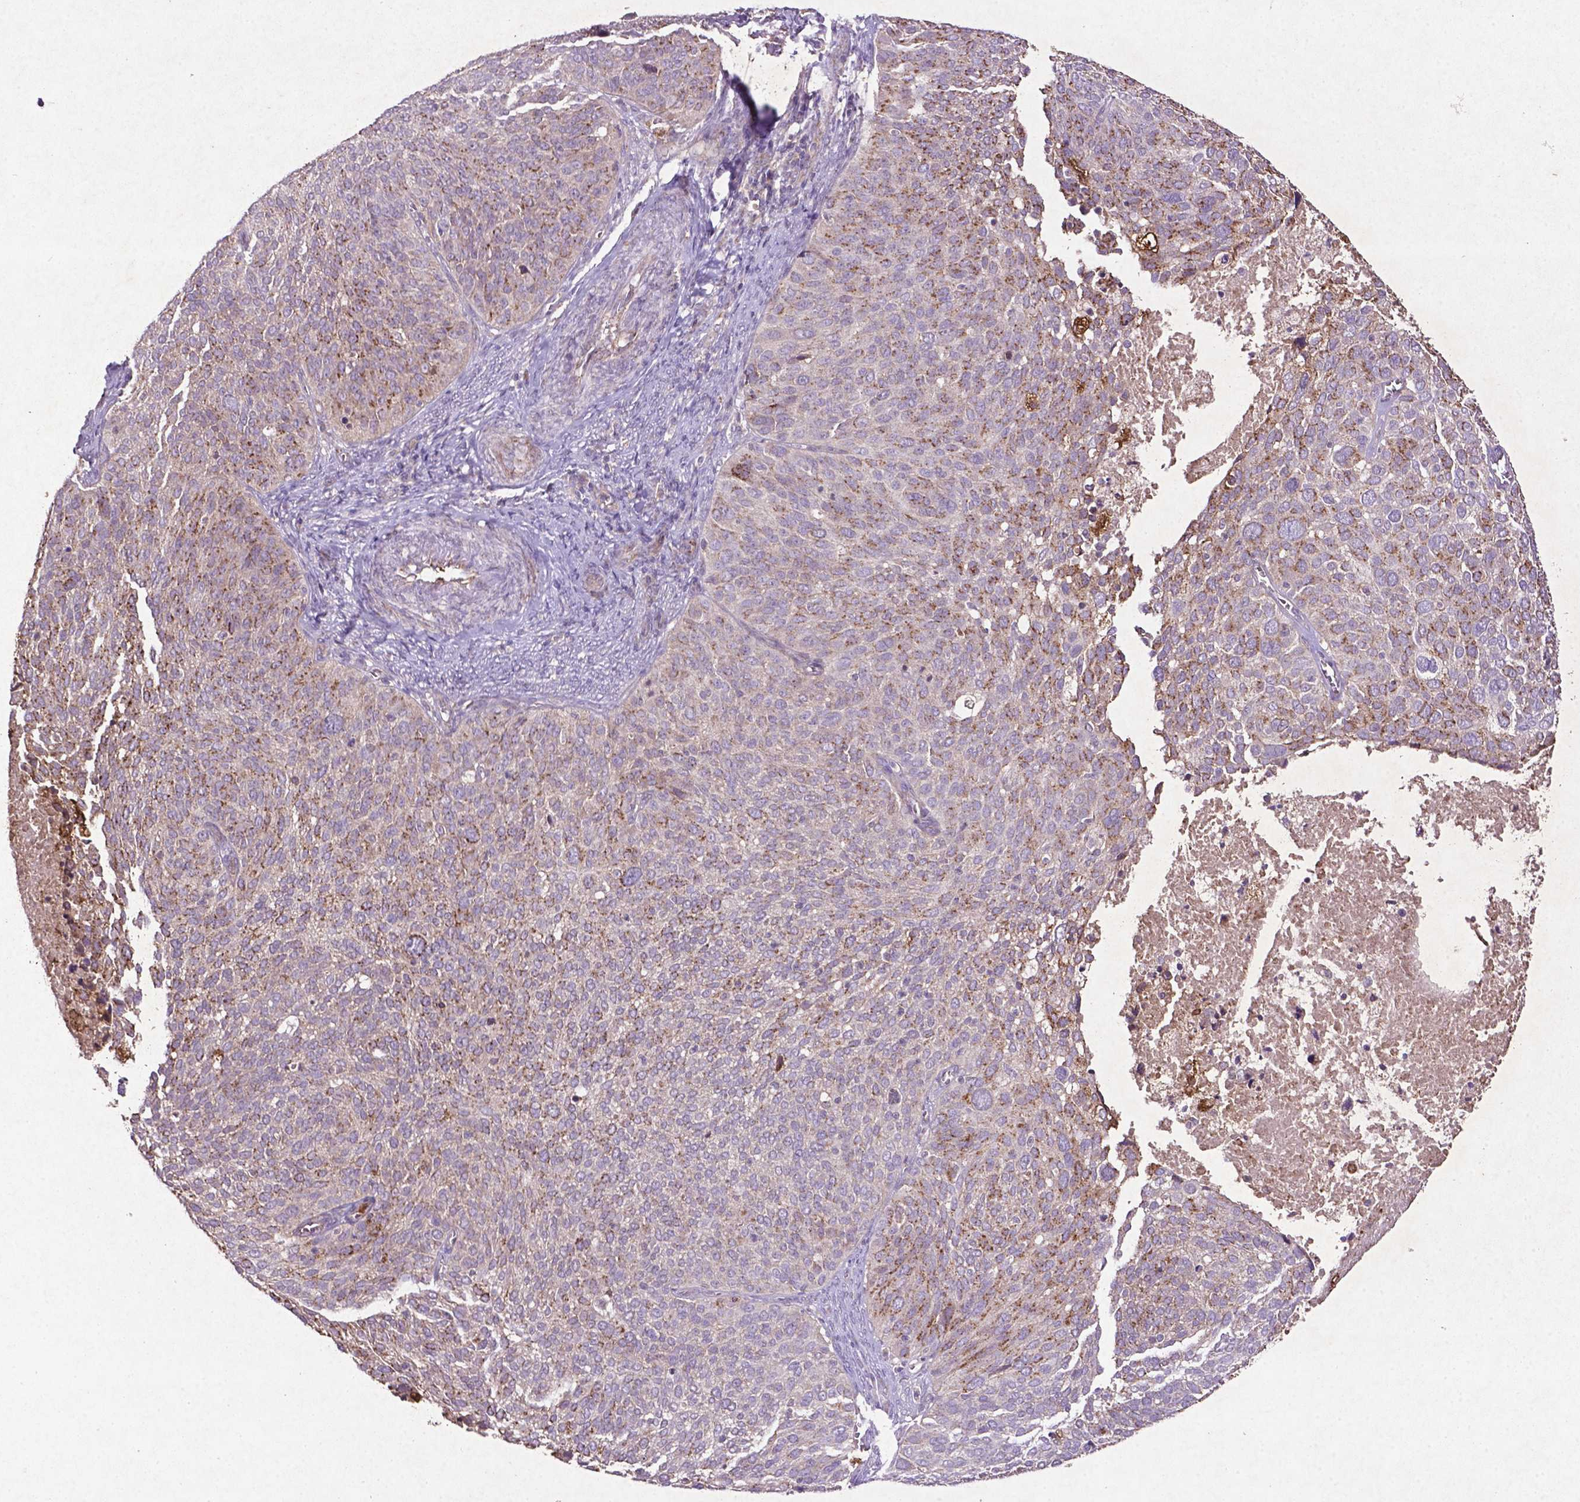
{"staining": {"intensity": "moderate", "quantity": "<25%", "location": "cytoplasmic/membranous"}, "tissue": "cervical cancer", "cell_type": "Tumor cells", "image_type": "cancer", "snomed": [{"axis": "morphology", "description": "Squamous cell carcinoma, NOS"}, {"axis": "topography", "description": "Cervix"}], "caption": "Protein expression analysis of cervical cancer (squamous cell carcinoma) reveals moderate cytoplasmic/membranous expression in approximately <25% of tumor cells.", "gene": "MTOR", "patient": {"sex": "female", "age": 39}}